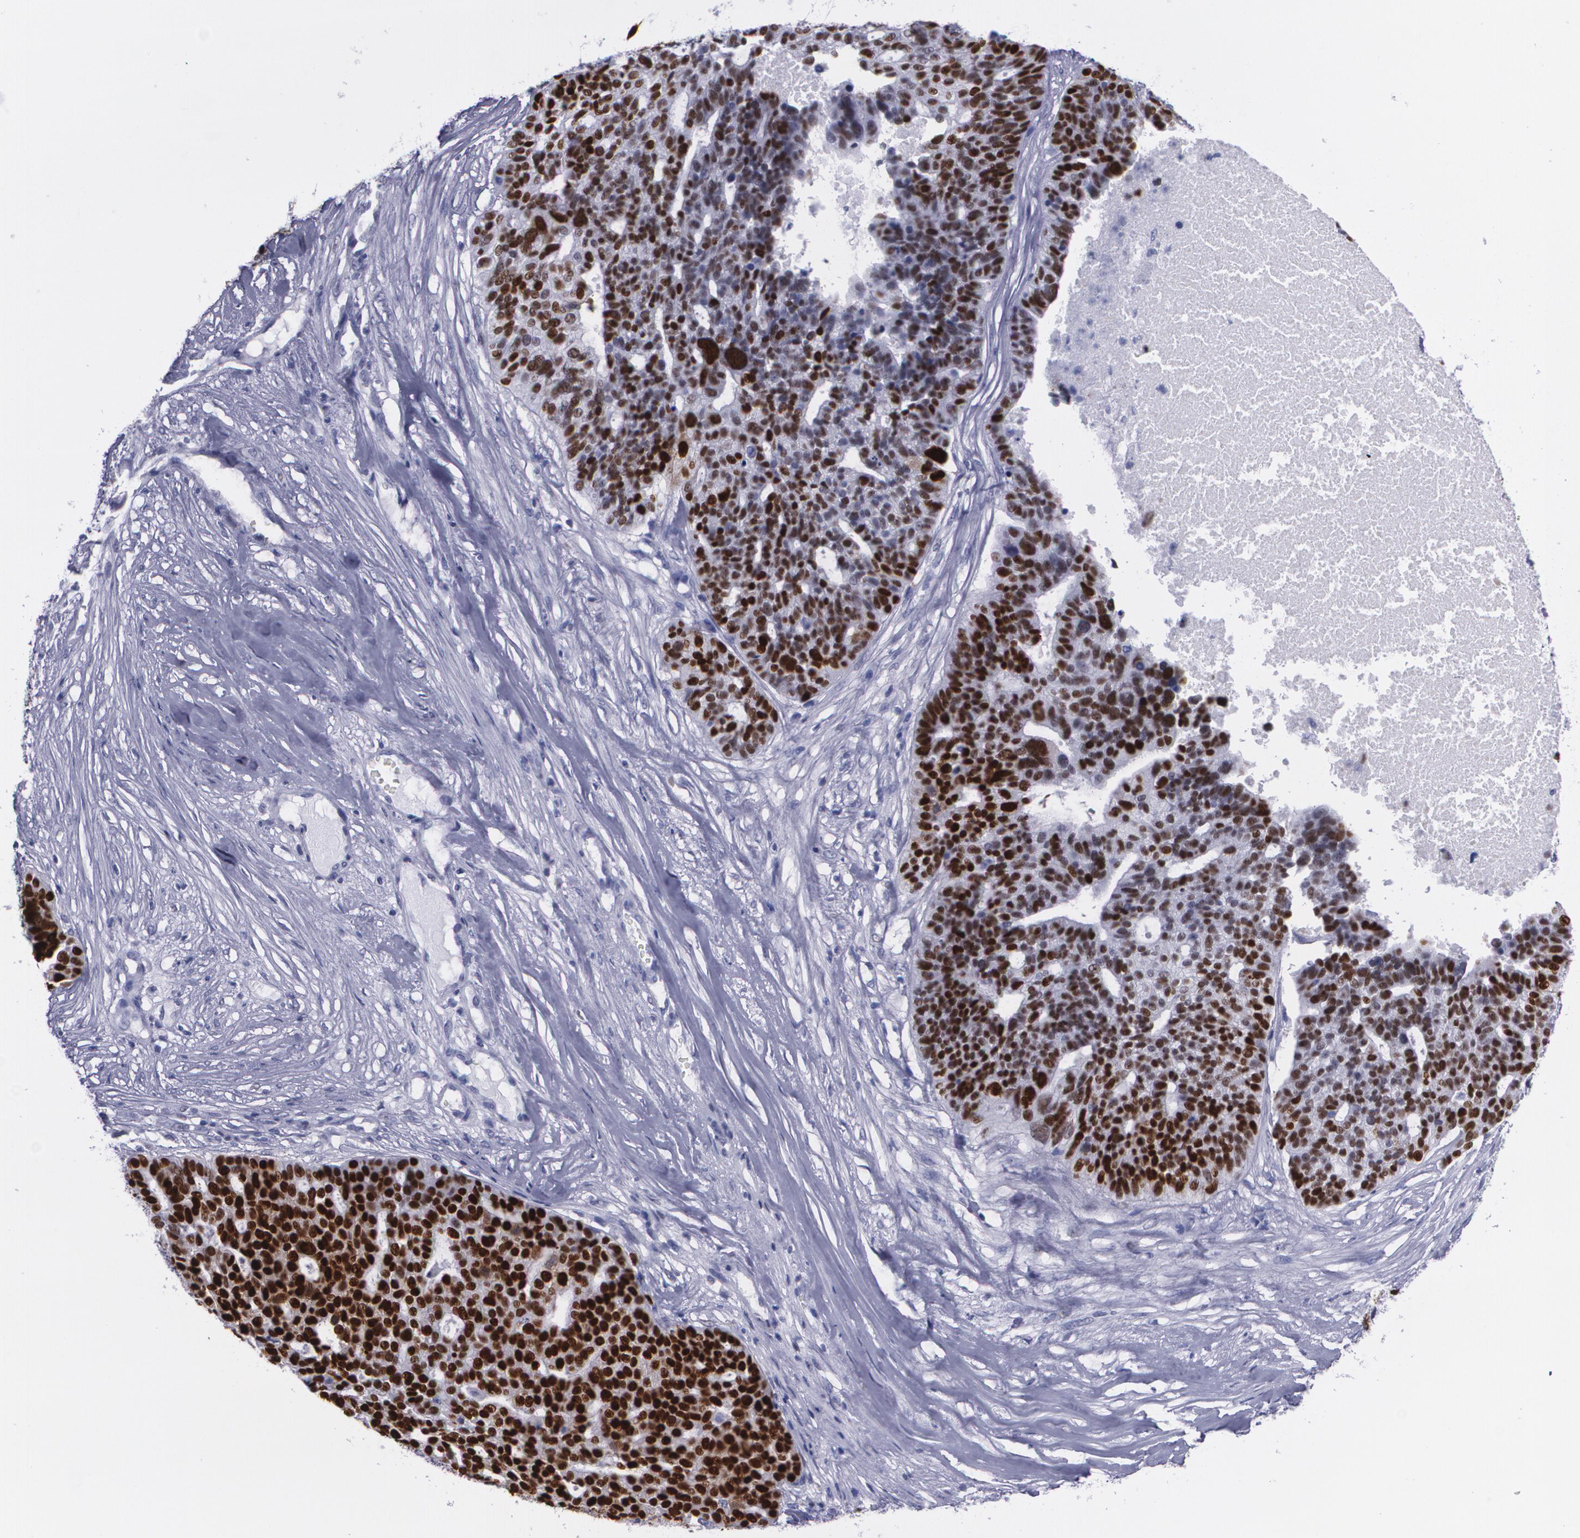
{"staining": {"intensity": "strong", "quantity": ">75%", "location": "nuclear"}, "tissue": "ovarian cancer", "cell_type": "Tumor cells", "image_type": "cancer", "snomed": [{"axis": "morphology", "description": "Cystadenocarcinoma, serous, NOS"}, {"axis": "topography", "description": "Ovary"}], "caption": "This is a micrograph of IHC staining of ovarian cancer (serous cystadenocarcinoma), which shows strong staining in the nuclear of tumor cells.", "gene": "TP53", "patient": {"sex": "female", "age": 59}}